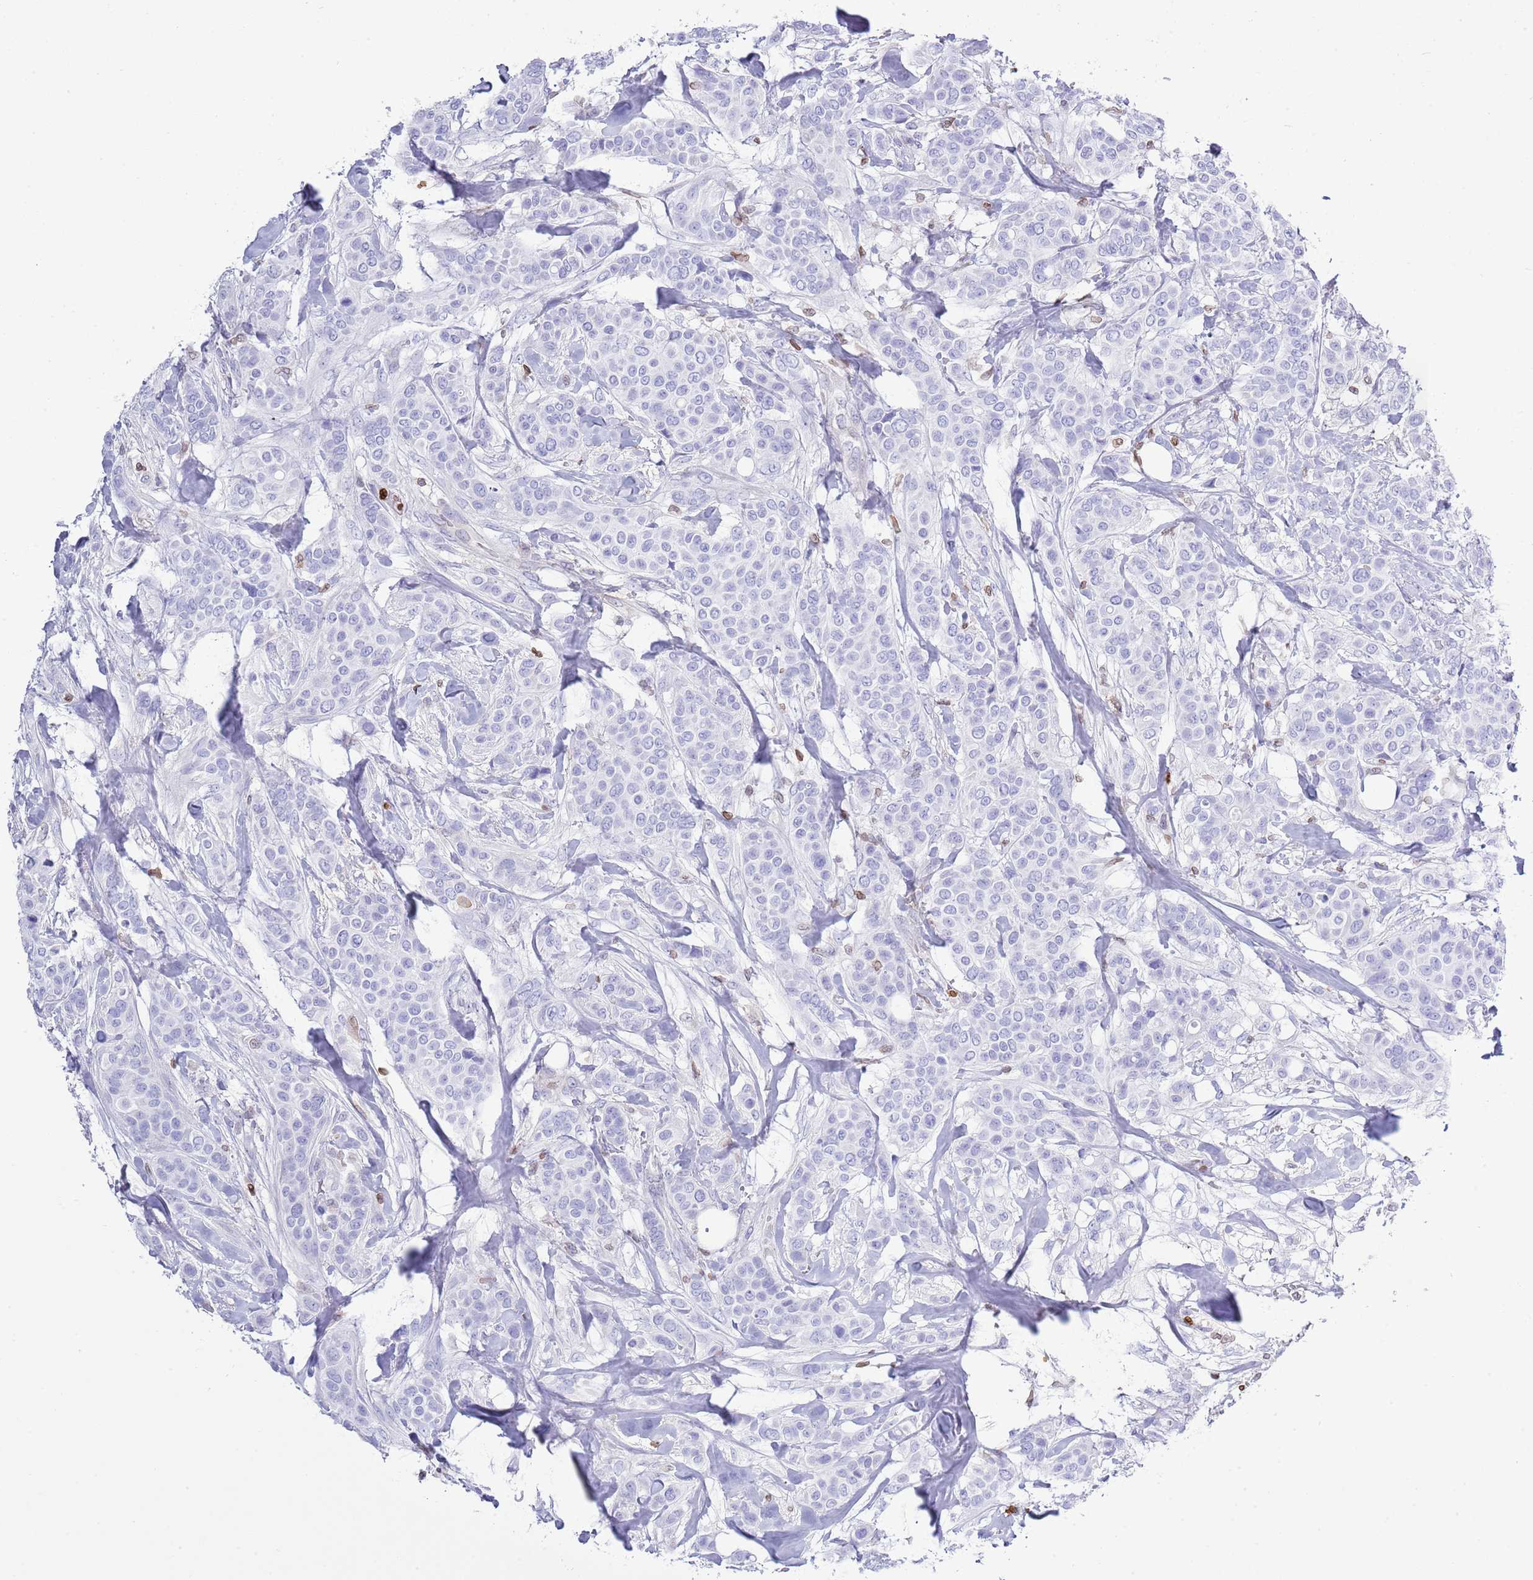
{"staining": {"intensity": "negative", "quantity": "none", "location": "none"}, "tissue": "breast cancer", "cell_type": "Tumor cells", "image_type": "cancer", "snomed": [{"axis": "morphology", "description": "Lobular carcinoma"}, {"axis": "topography", "description": "Breast"}], "caption": "This is an immunohistochemistry micrograph of human breast cancer (lobular carcinoma). There is no staining in tumor cells.", "gene": "LBR", "patient": {"sex": "female", "age": 51}}